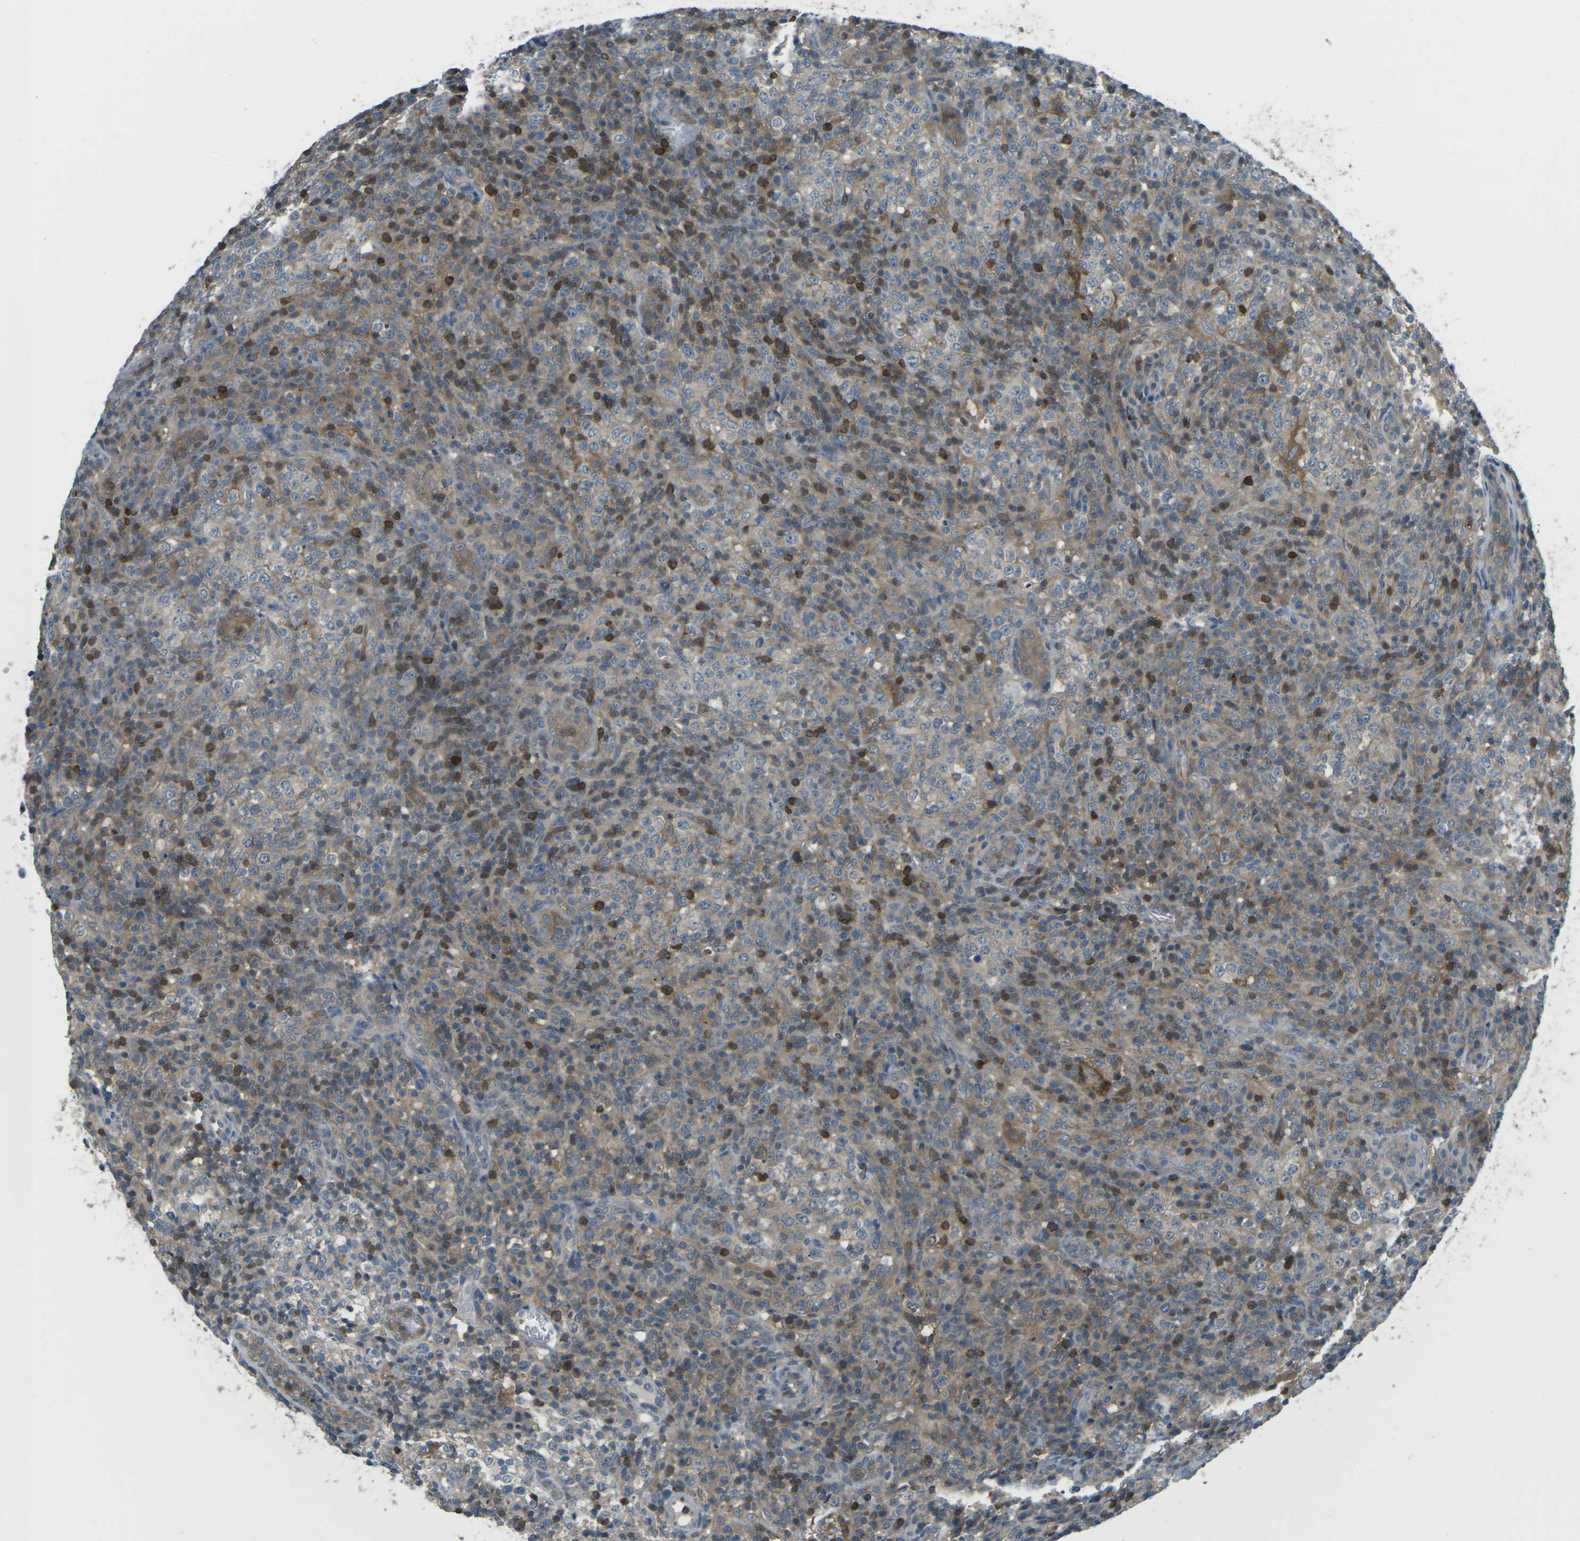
{"staining": {"intensity": "moderate", "quantity": "25%-75%", "location": "cytoplasmic/membranous,nuclear"}, "tissue": "lymphoma", "cell_type": "Tumor cells", "image_type": "cancer", "snomed": [{"axis": "morphology", "description": "Malignant lymphoma, non-Hodgkin's type, High grade"}, {"axis": "topography", "description": "Lymph node"}], "caption": "DAB (3,3'-diaminobenzidine) immunohistochemical staining of lymphoma displays moderate cytoplasmic/membranous and nuclear protein staining in about 25%-75% of tumor cells. (Stains: DAB (3,3'-diaminobenzidine) in brown, nuclei in blue, Microscopy: brightfield microscopy at high magnification).", "gene": "PIEZO2", "patient": {"sex": "female", "age": 76}}